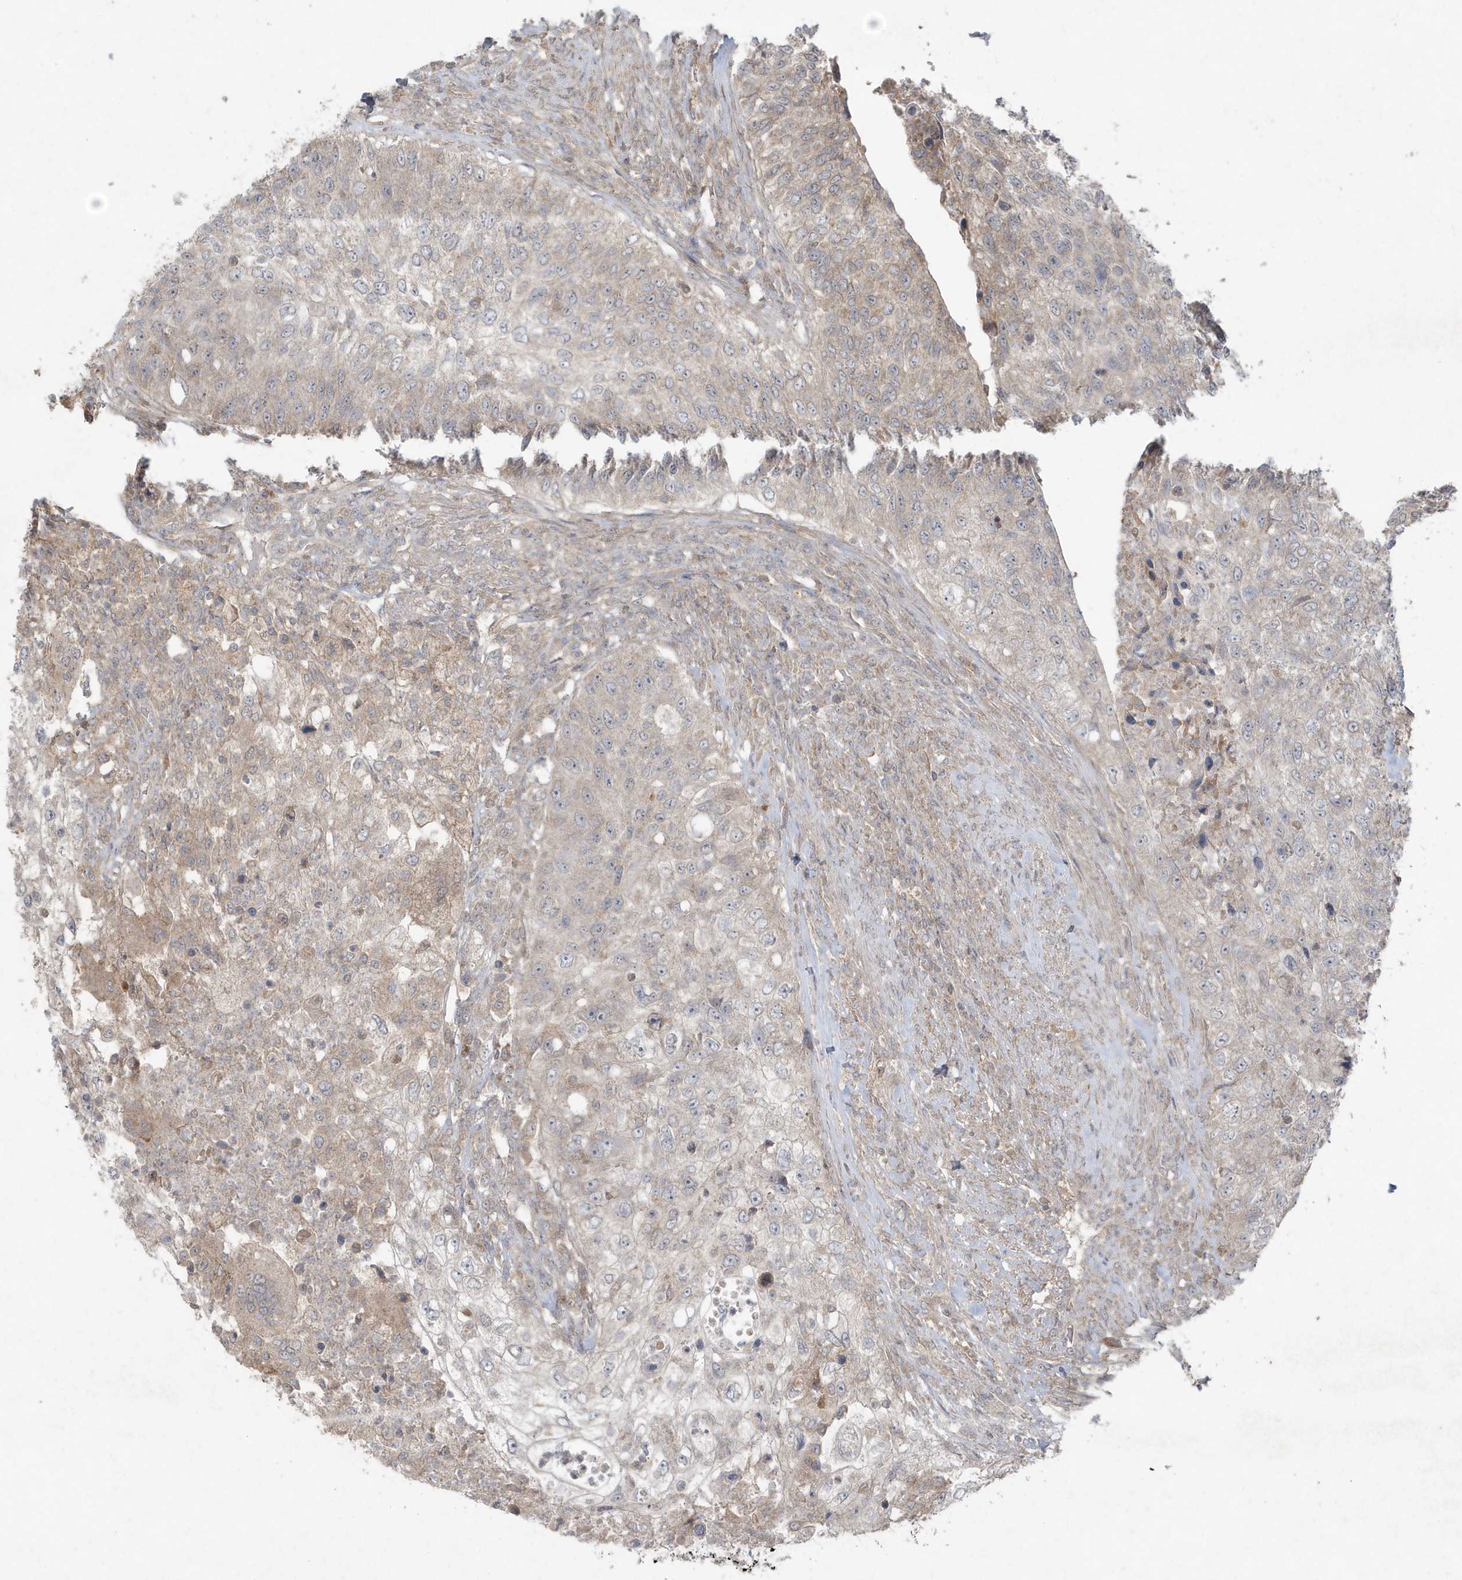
{"staining": {"intensity": "weak", "quantity": "25%-75%", "location": "cytoplasmic/membranous"}, "tissue": "urothelial cancer", "cell_type": "Tumor cells", "image_type": "cancer", "snomed": [{"axis": "morphology", "description": "Urothelial carcinoma, High grade"}, {"axis": "topography", "description": "Urinary bladder"}], "caption": "High-grade urothelial carcinoma stained for a protein (brown) demonstrates weak cytoplasmic/membranous positive expression in approximately 25%-75% of tumor cells.", "gene": "C1RL", "patient": {"sex": "female", "age": 60}}